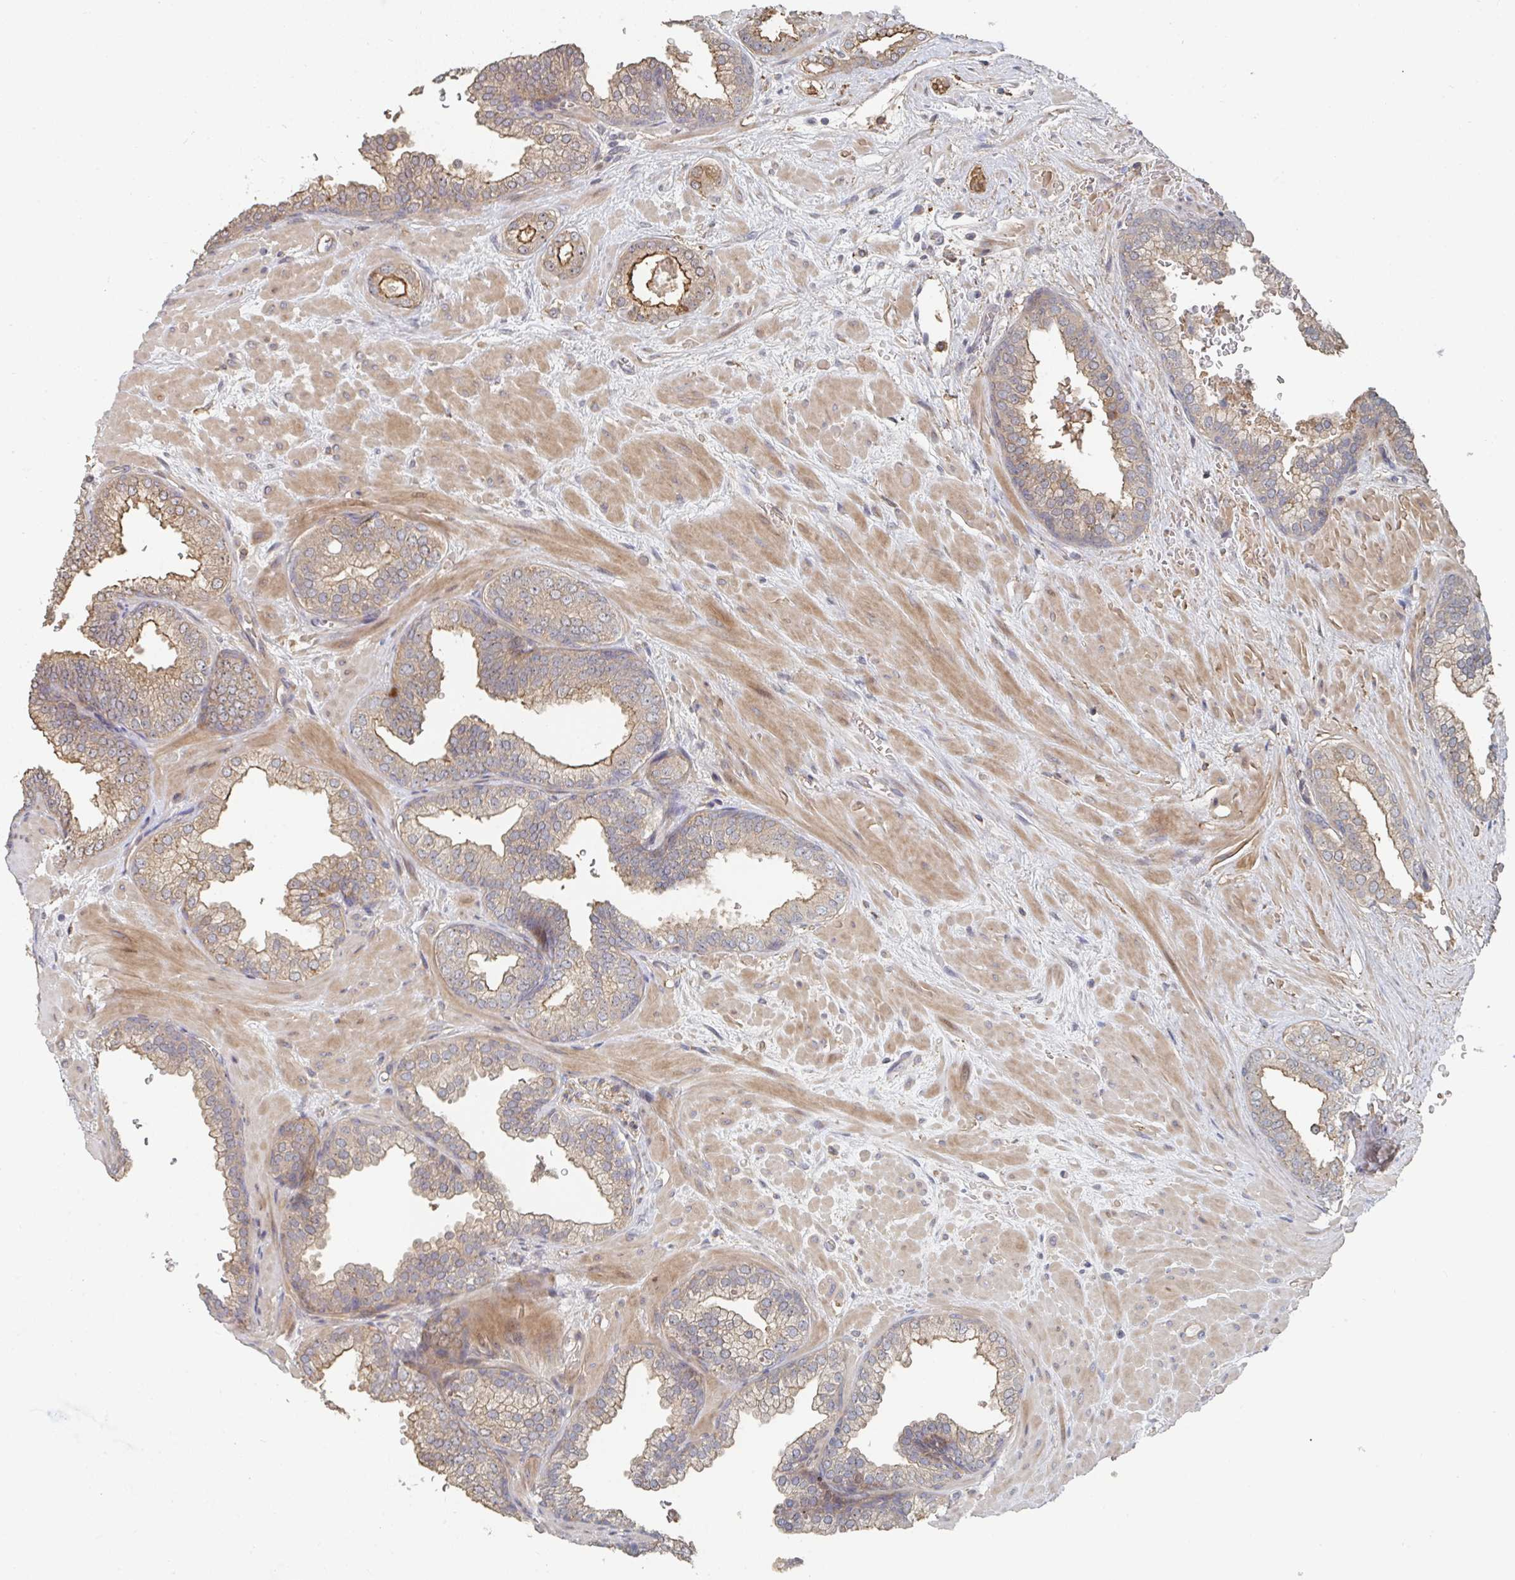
{"staining": {"intensity": "moderate", "quantity": "25%-75%", "location": "cytoplasmic/membranous"}, "tissue": "prostate cancer", "cell_type": "Tumor cells", "image_type": "cancer", "snomed": [{"axis": "morphology", "description": "Adenocarcinoma, High grade"}, {"axis": "topography", "description": "Prostate"}], "caption": "Prostate cancer (high-grade adenocarcinoma) stained for a protein shows moderate cytoplasmic/membranous positivity in tumor cells.", "gene": "PTEN", "patient": {"sex": "male", "age": 58}}